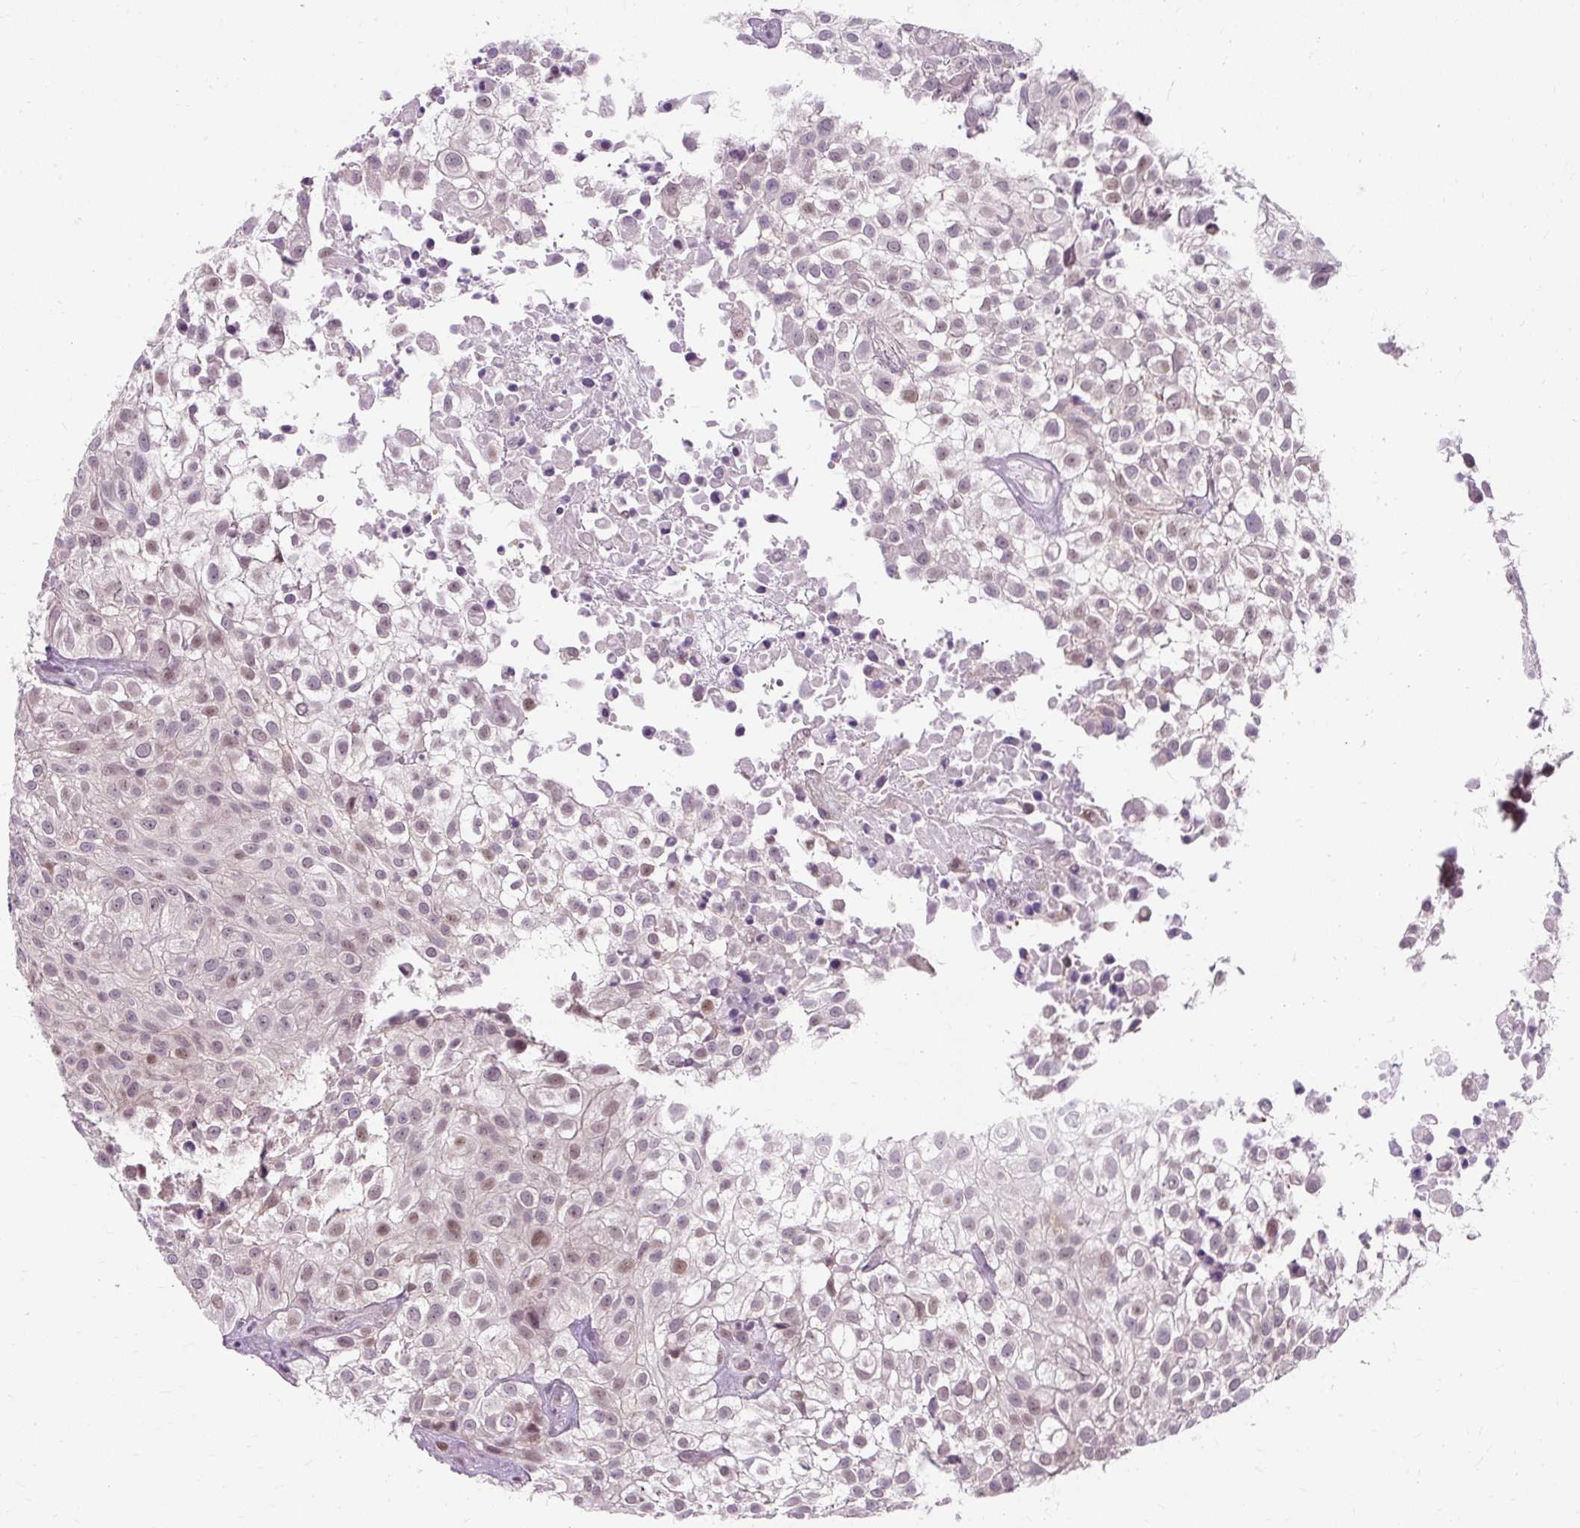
{"staining": {"intensity": "weak", "quantity": "25%-75%", "location": "nuclear"}, "tissue": "urothelial cancer", "cell_type": "Tumor cells", "image_type": "cancer", "snomed": [{"axis": "morphology", "description": "Urothelial carcinoma, High grade"}, {"axis": "topography", "description": "Urinary bladder"}], "caption": "This image demonstrates immunohistochemistry (IHC) staining of urothelial carcinoma (high-grade), with low weak nuclear staining in about 25%-75% of tumor cells.", "gene": "RYBP", "patient": {"sex": "male", "age": 56}}